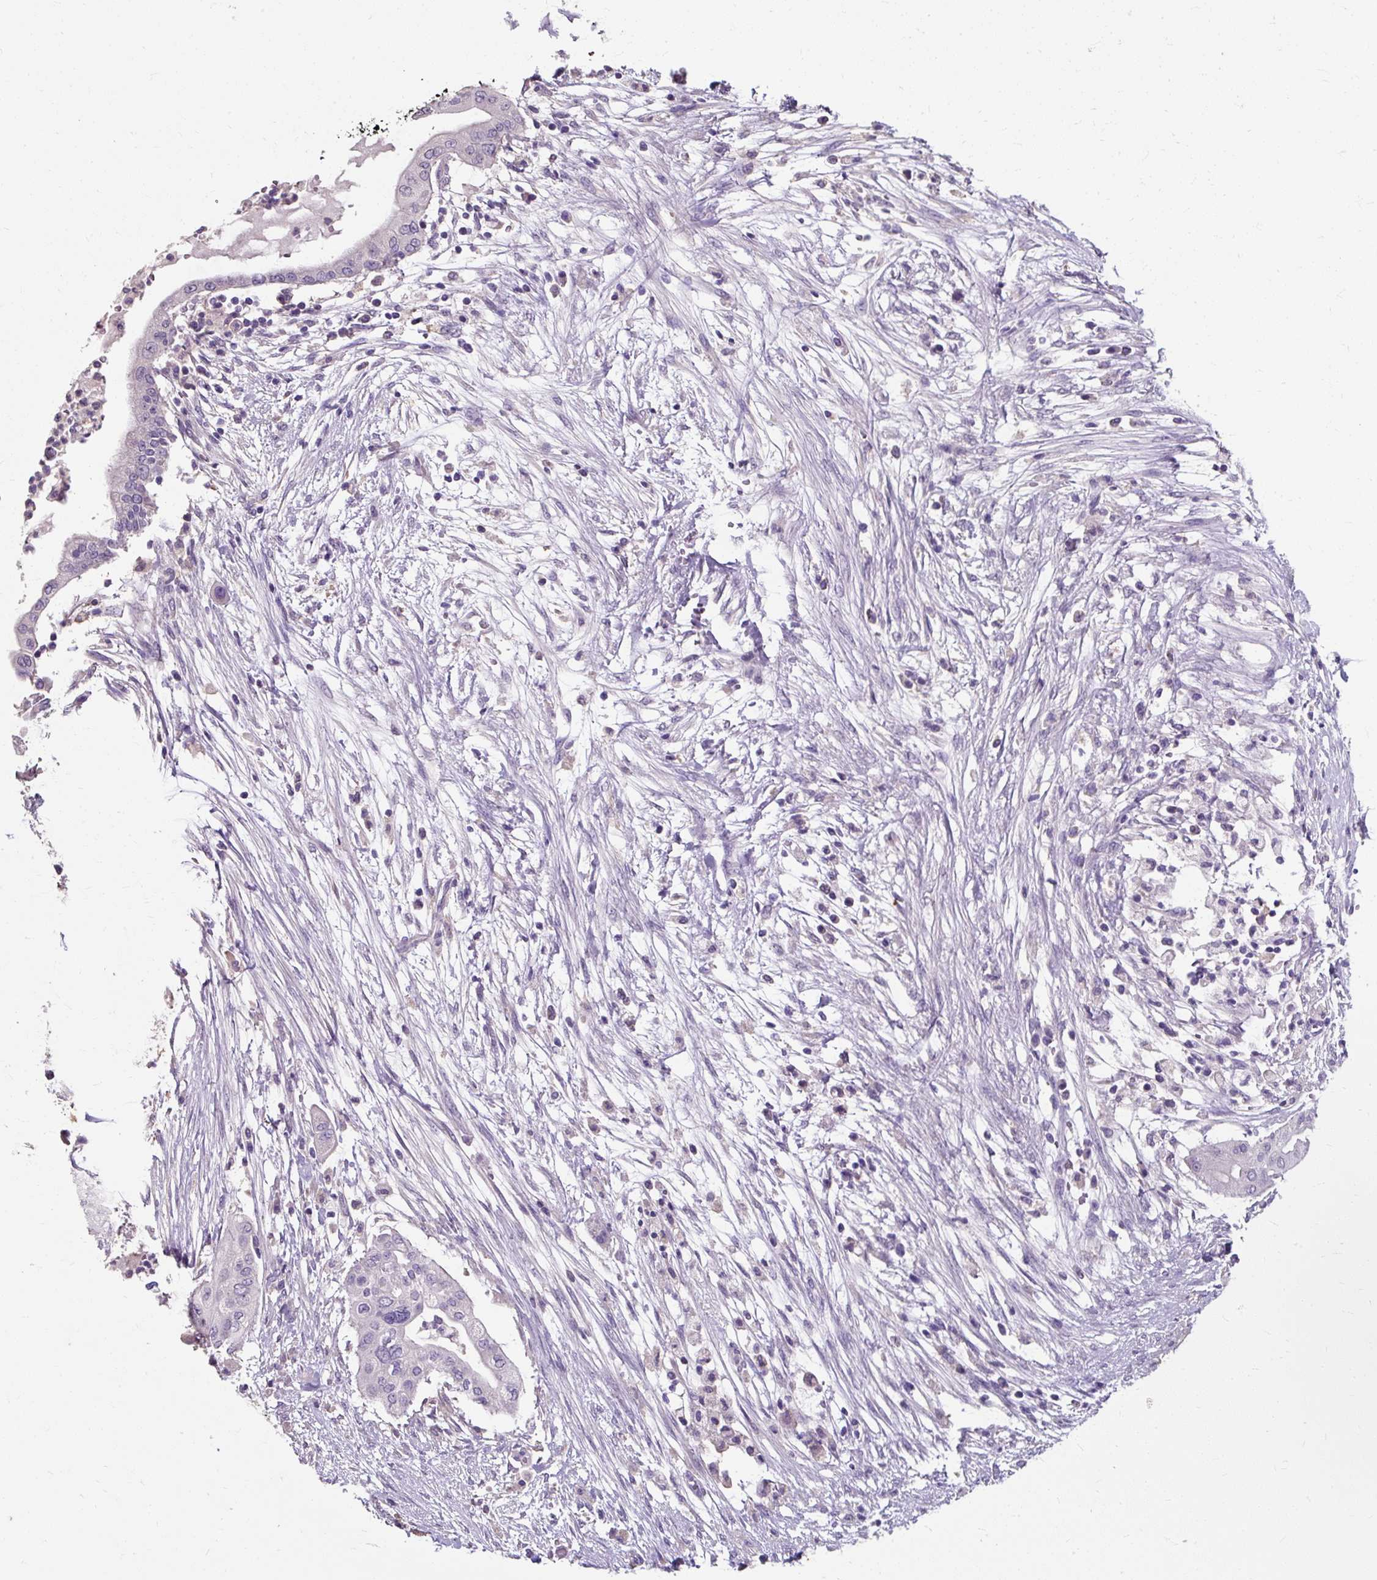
{"staining": {"intensity": "negative", "quantity": "none", "location": "none"}, "tissue": "pancreatic cancer", "cell_type": "Tumor cells", "image_type": "cancer", "snomed": [{"axis": "morphology", "description": "Adenocarcinoma, NOS"}, {"axis": "topography", "description": "Pancreas"}], "caption": "Tumor cells are negative for brown protein staining in pancreatic adenocarcinoma. (IHC, brightfield microscopy, high magnification).", "gene": "KLHL24", "patient": {"sex": "male", "age": 68}}